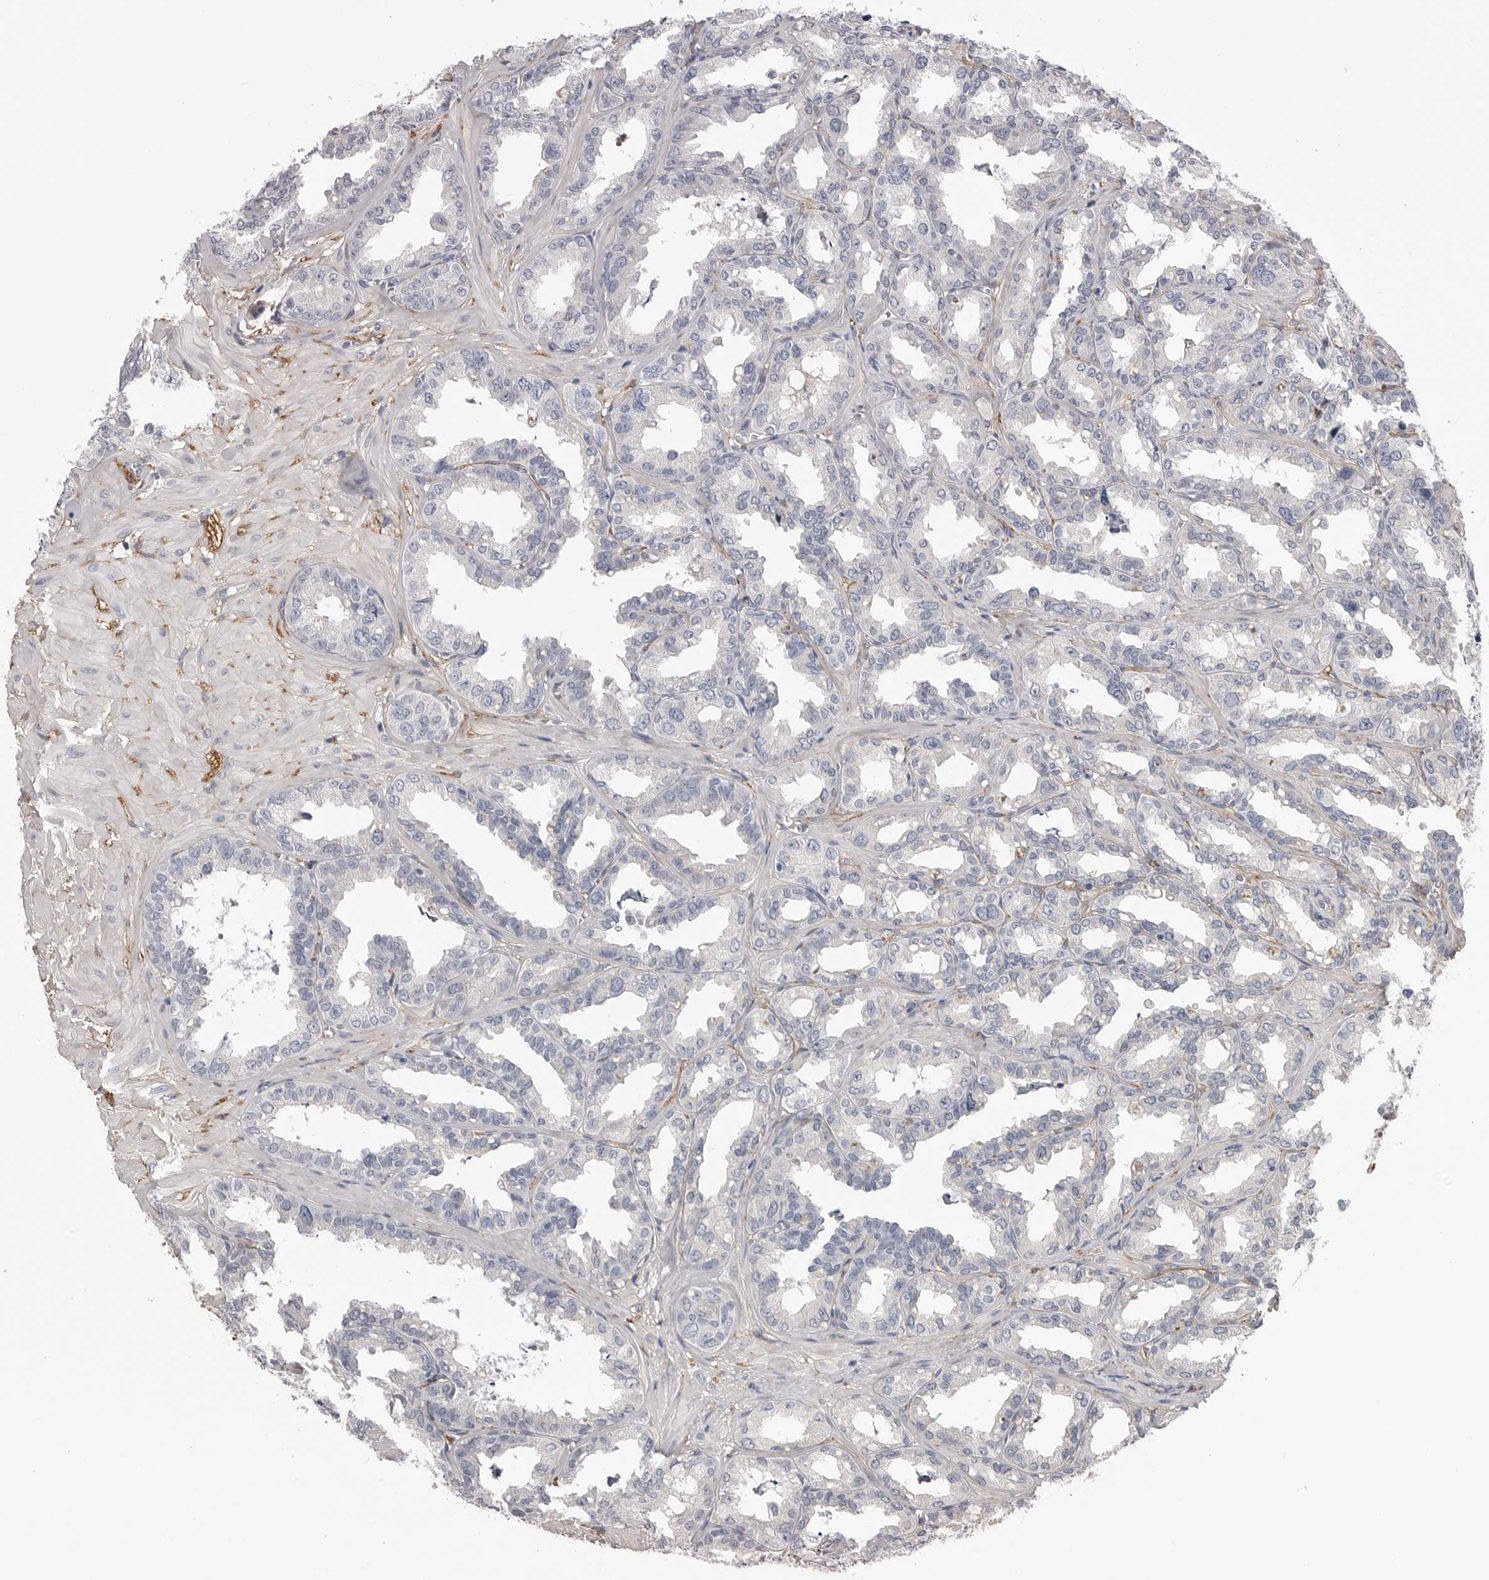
{"staining": {"intensity": "negative", "quantity": "none", "location": "none"}, "tissue": "seminal vesicle", "cell_type": "Glandular cells", "image_type": "normal", "snomed": [{"axis": "morphology", "description": "Normal tissue, NOS"}, {"axis": "topography", "description": "Prostate"}, {"axis": "topography", "description": "Seminal veicle"}], "caption": "The histopathology image demonstrates no significant staining in glandular cells of seminal vesicle. (DAB immunohistochemistry (IHC) with hematoxylin counter stain).", "gene": "AKAP12", "patient": {"sex": "male", "age": 51}}